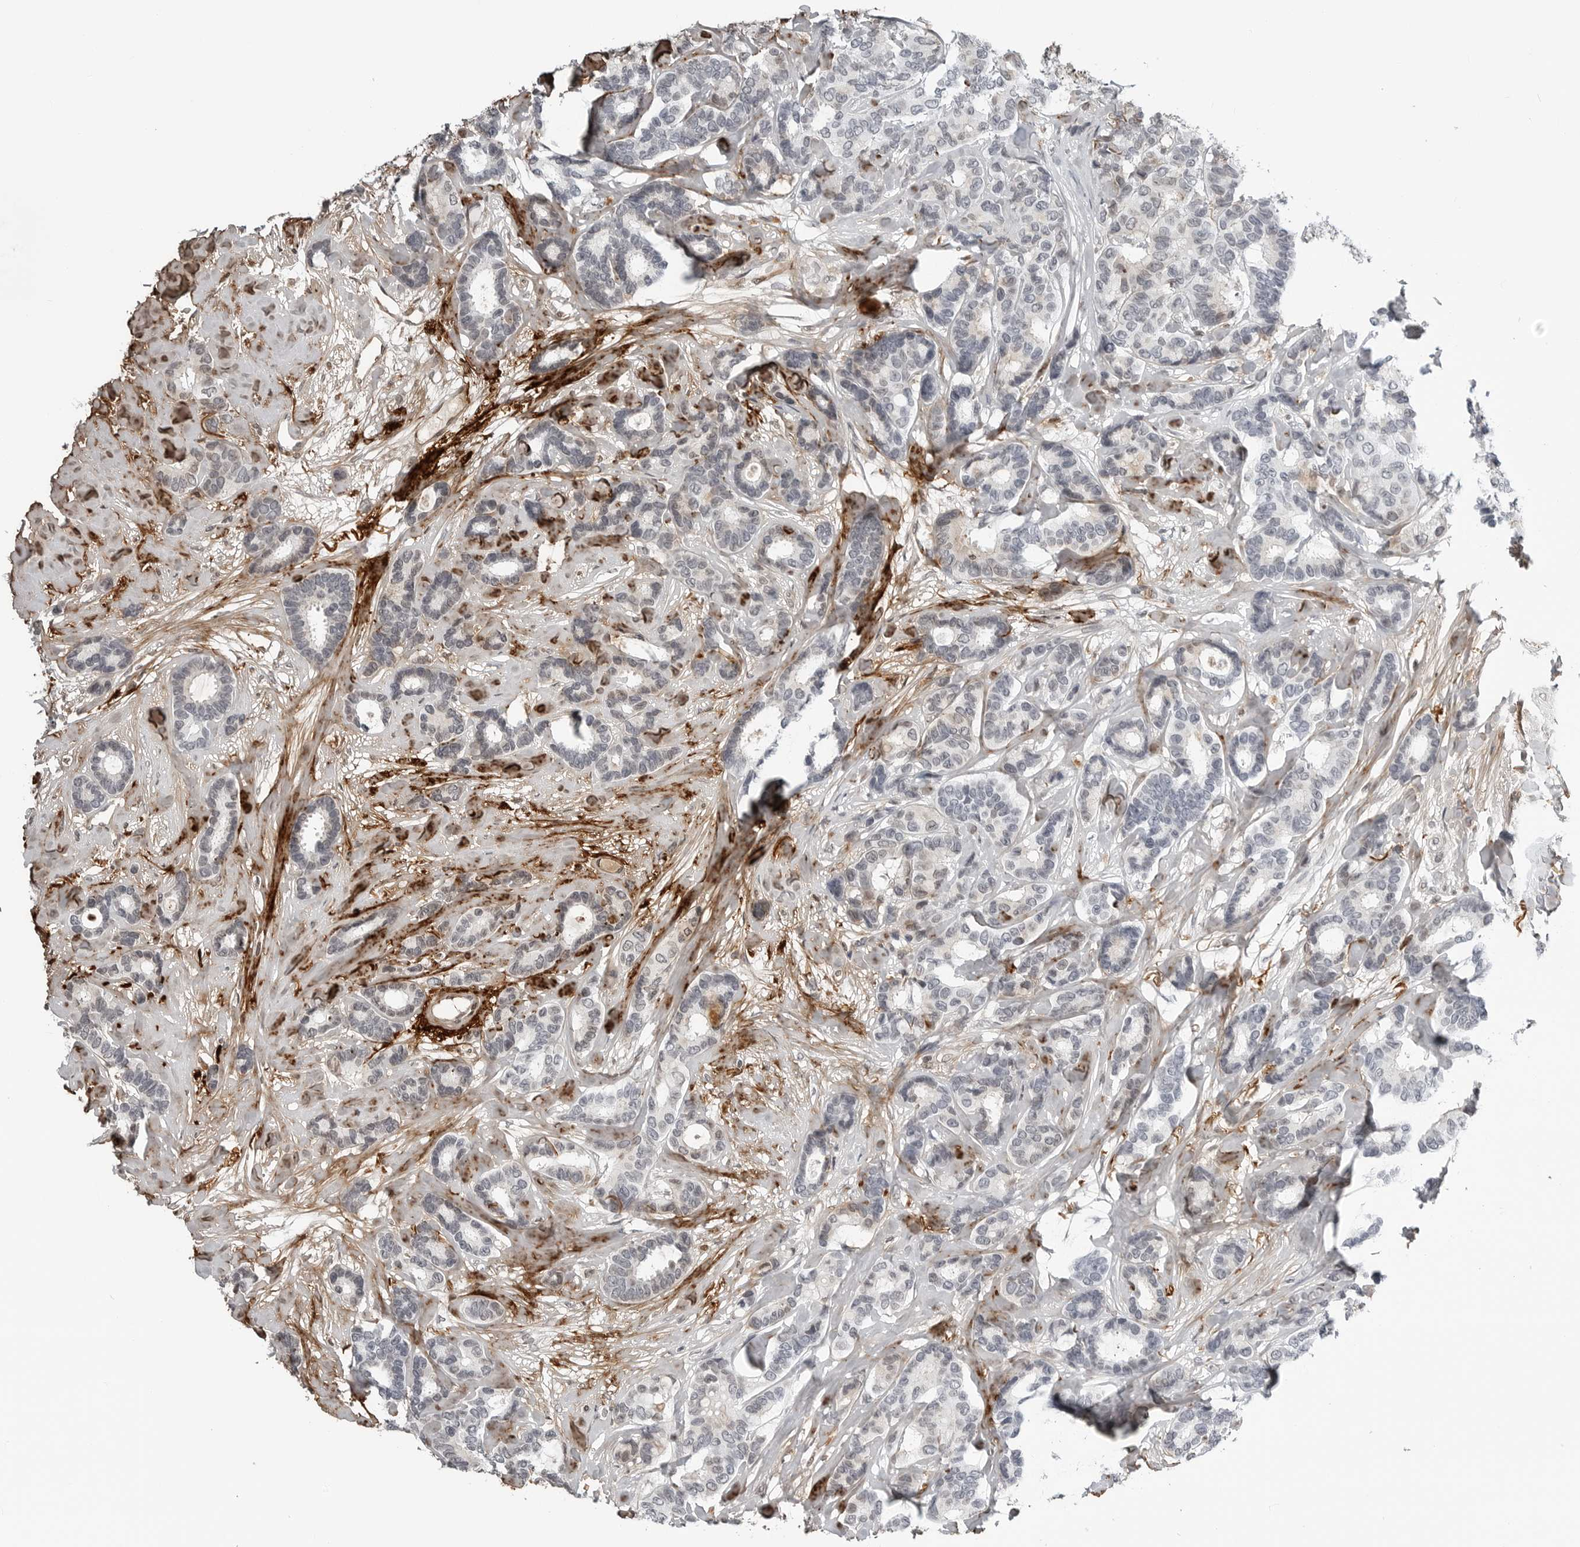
{"staining": {"intensity": "negative", "quantity": "none", "location": "none"}, "tissue": "breast cancer", "cell_type": "Tumor cells", "image_type": "cancer", "snomed": [{"axis": "morphology", "description": "Duct carcinoma"}, {"axis": "topography", "description": "Breast"}], "caption": "Breast cancer (invasive ductal carcinoma) was stained to show a protein in brown. There is no significant staining in tumor cells.", "gene": "CXCR5", "patient": {"sex": "female", "age": 87}}